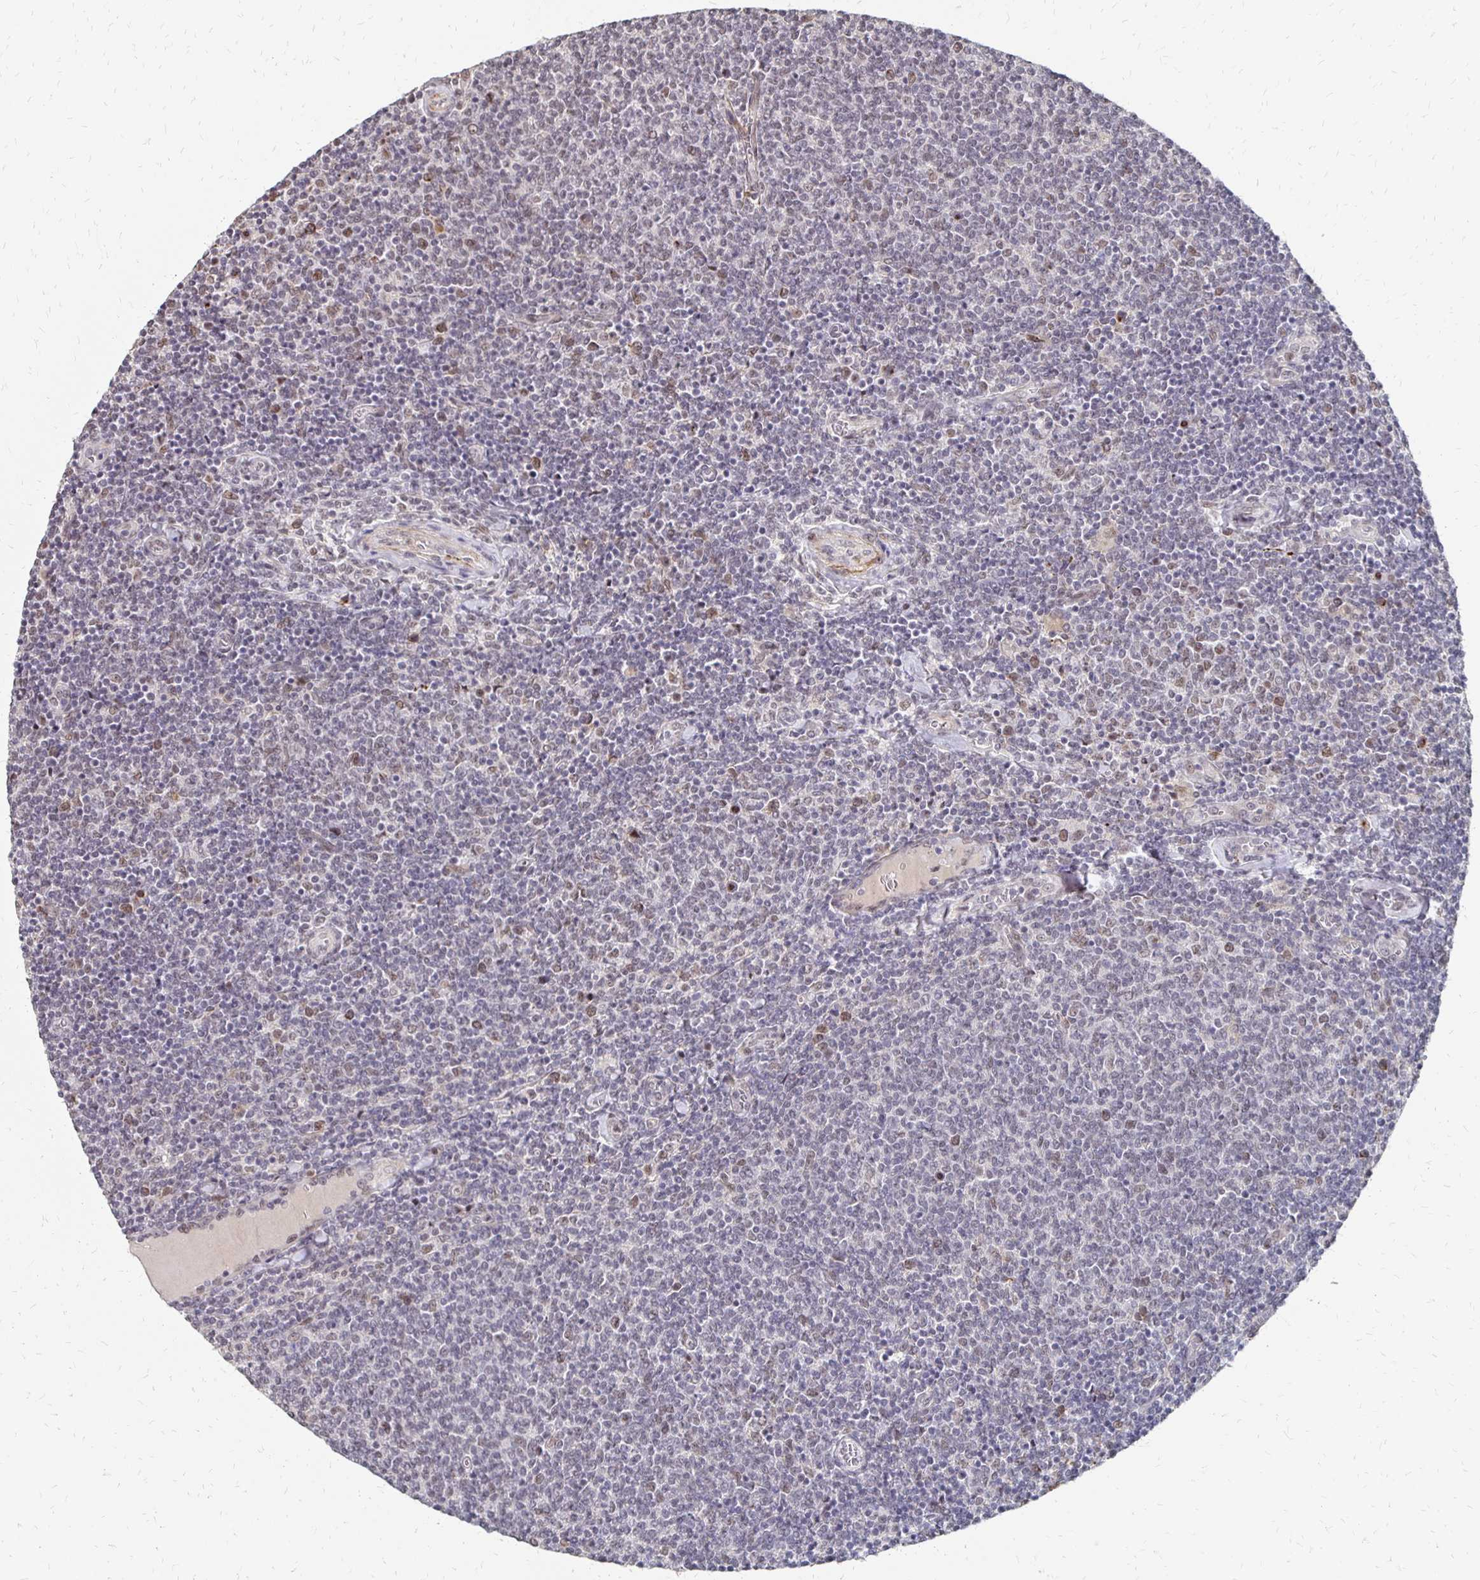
{"staining": {"intensity": "negative", "quantity": "none", "location": "none"}, "tissue": "lymphoma", "cell_type": "Tumor cells", "image_type": "cancer", "snomed": [{"axis": "morphology", "description": "Malignant lymphoma, non-Hodgkin's type, Low grade"}, {"axis": "topography", "description": "Lymph node"}], "caption": "Immunohistochemical staining of low-grade malignant lymphoma, non-Hodgkin's type demonstrates no significant staining in tumor cells.", "gene": "CLASRP", "patient": {"sex": "male", "age": 52}}